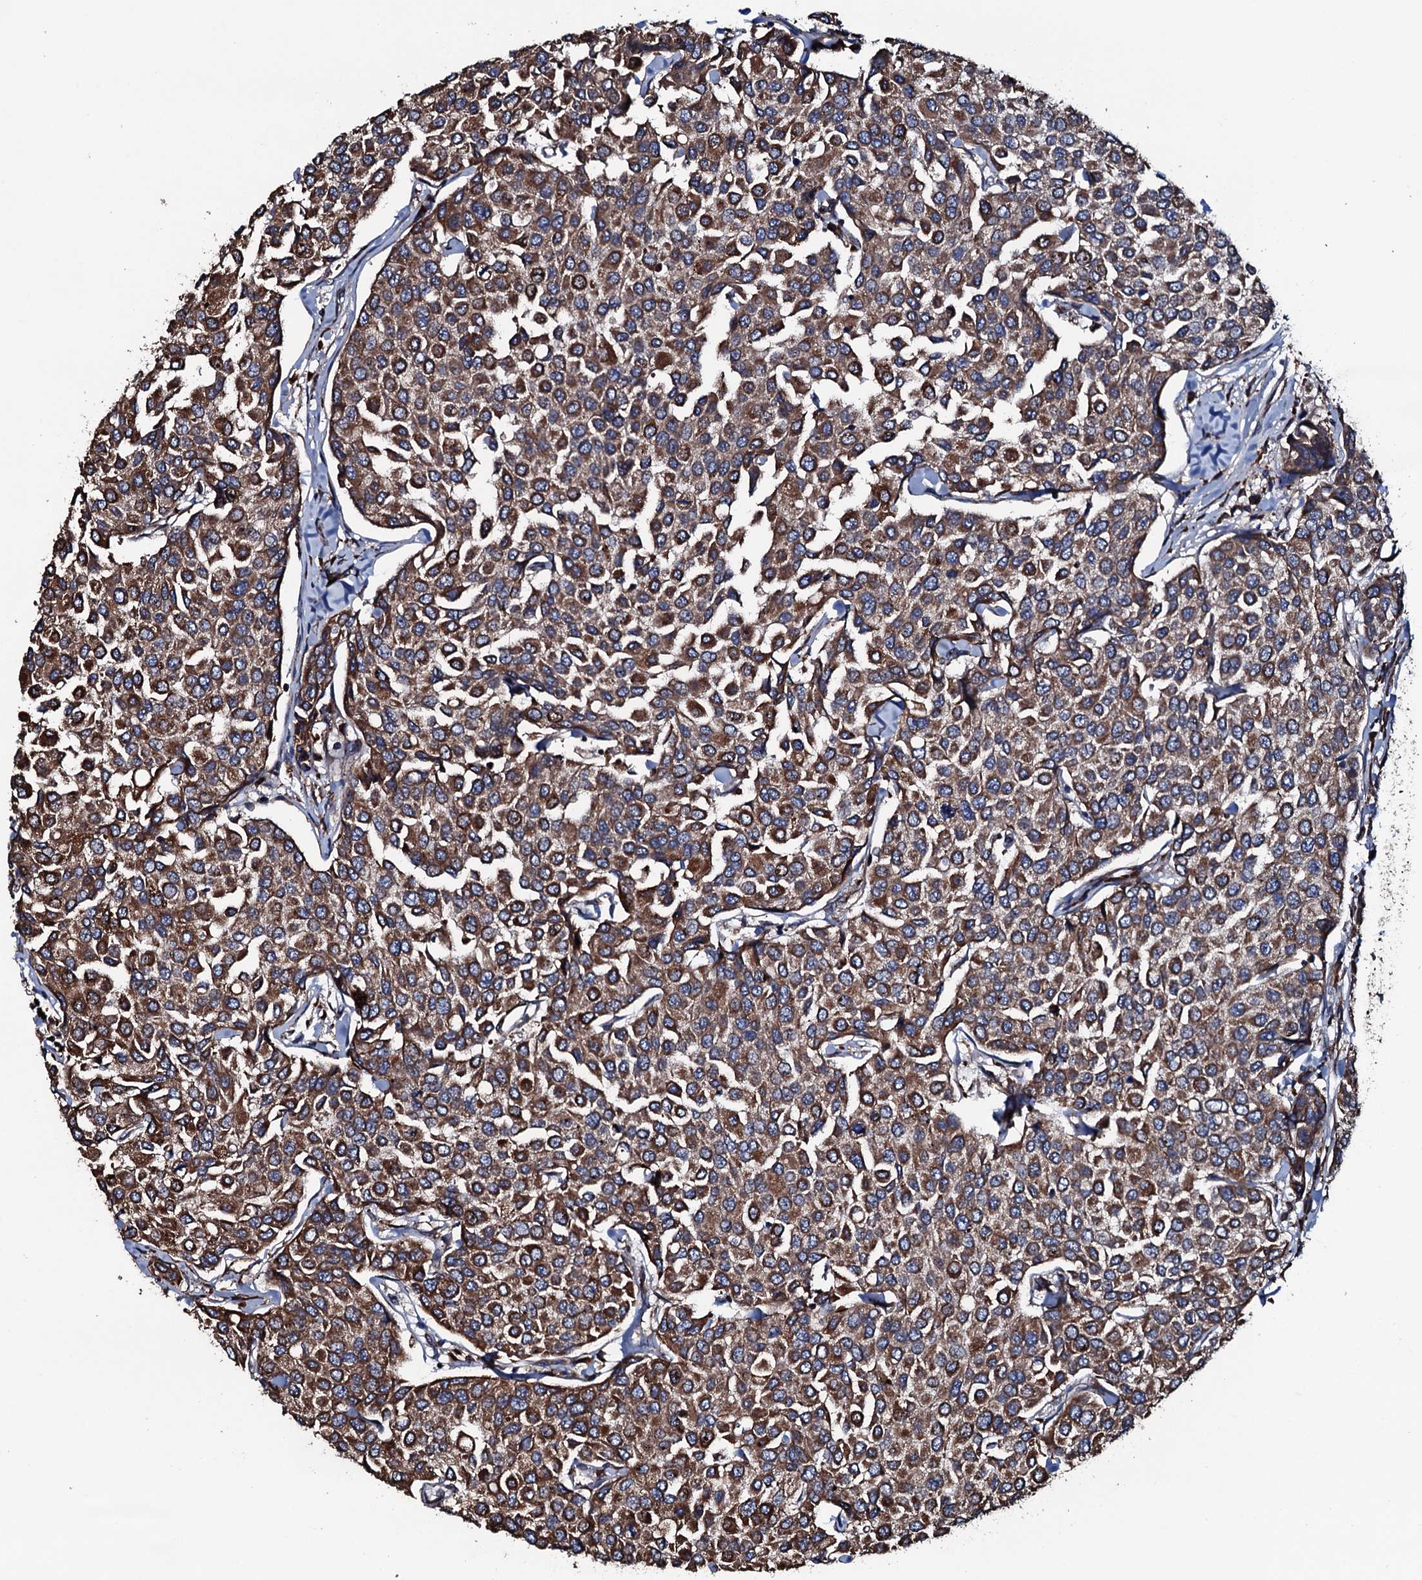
{"staining": {"intensity": "strong", "quantity": ">75%", "location": "cytoplasmic/membranous"}, "tissue": "breast cancer", "cell_type": "Tumor cells", "image_type": "cancer", "snomed": [{"axis": "morphology", "description": "Duct carcinoma"}, {"axis": "topography", "description": "Breast"}], "caption": "Tumor cells show high levels of strong cytoplasmic/membranous positivity in approximately >75% of cells in human infiltrating ductal carcinoma (breast).", "gene": "RAB12", "patient": {"sex": "female", "age": 55}}